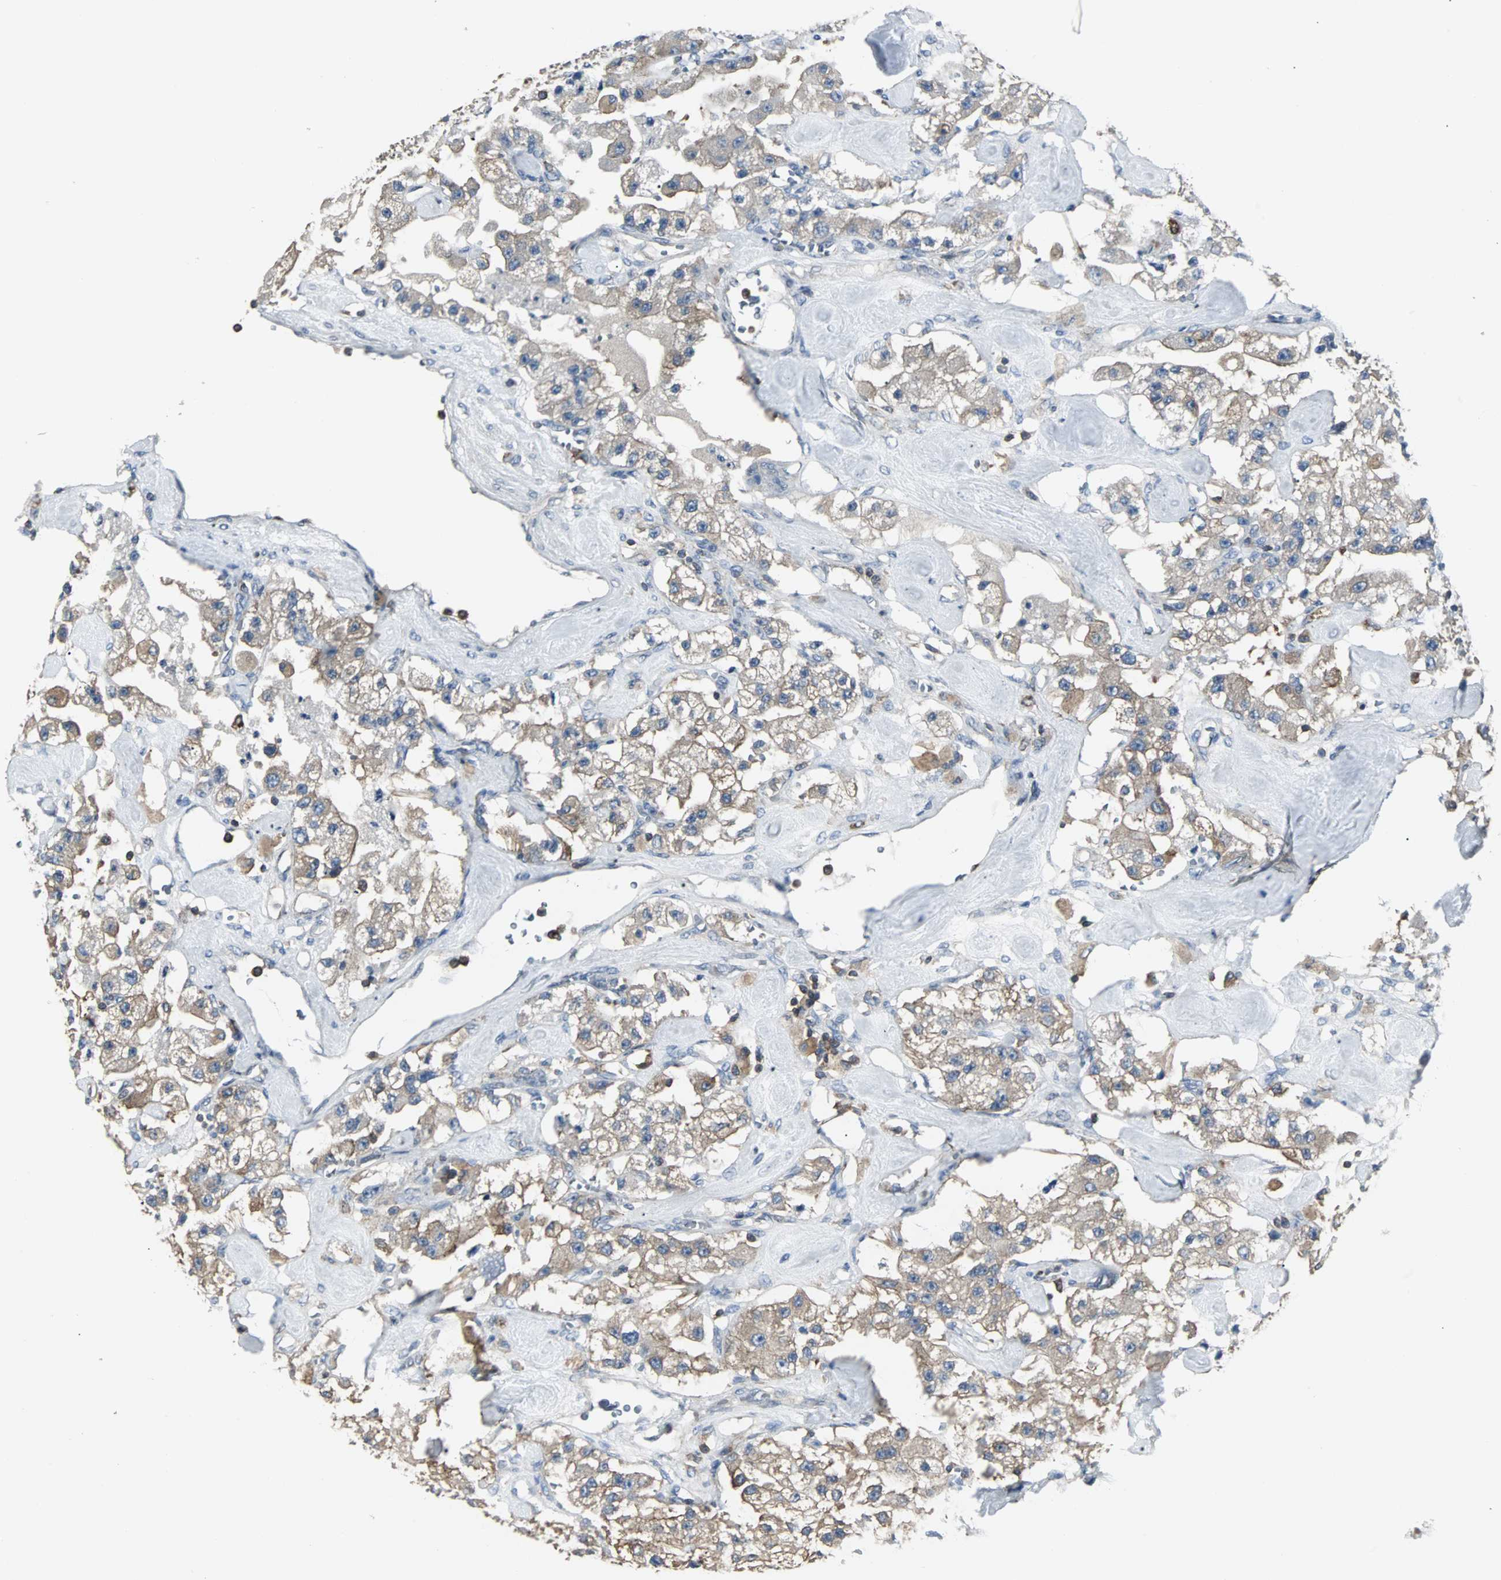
{"staining": {"intensity": "moderate", "quantity": "25%-75%", "location": "cytoplasmic/membranous"}, "tissue": "carcinoid", "cell_type": "Tumor cells", "image_type": "cancer", "snomed": [{"axis": "morphology", "description": "Carcinoid, malignant, NOS"}, {"axis": "topography", "description": "Pancreas"}], "caption": "Human carcinoid stained with a protein marker exhibits moderate staining in tumor cells.", "gene": "LRRFIP1", "patient": {"sex": "male", "age": 41}}